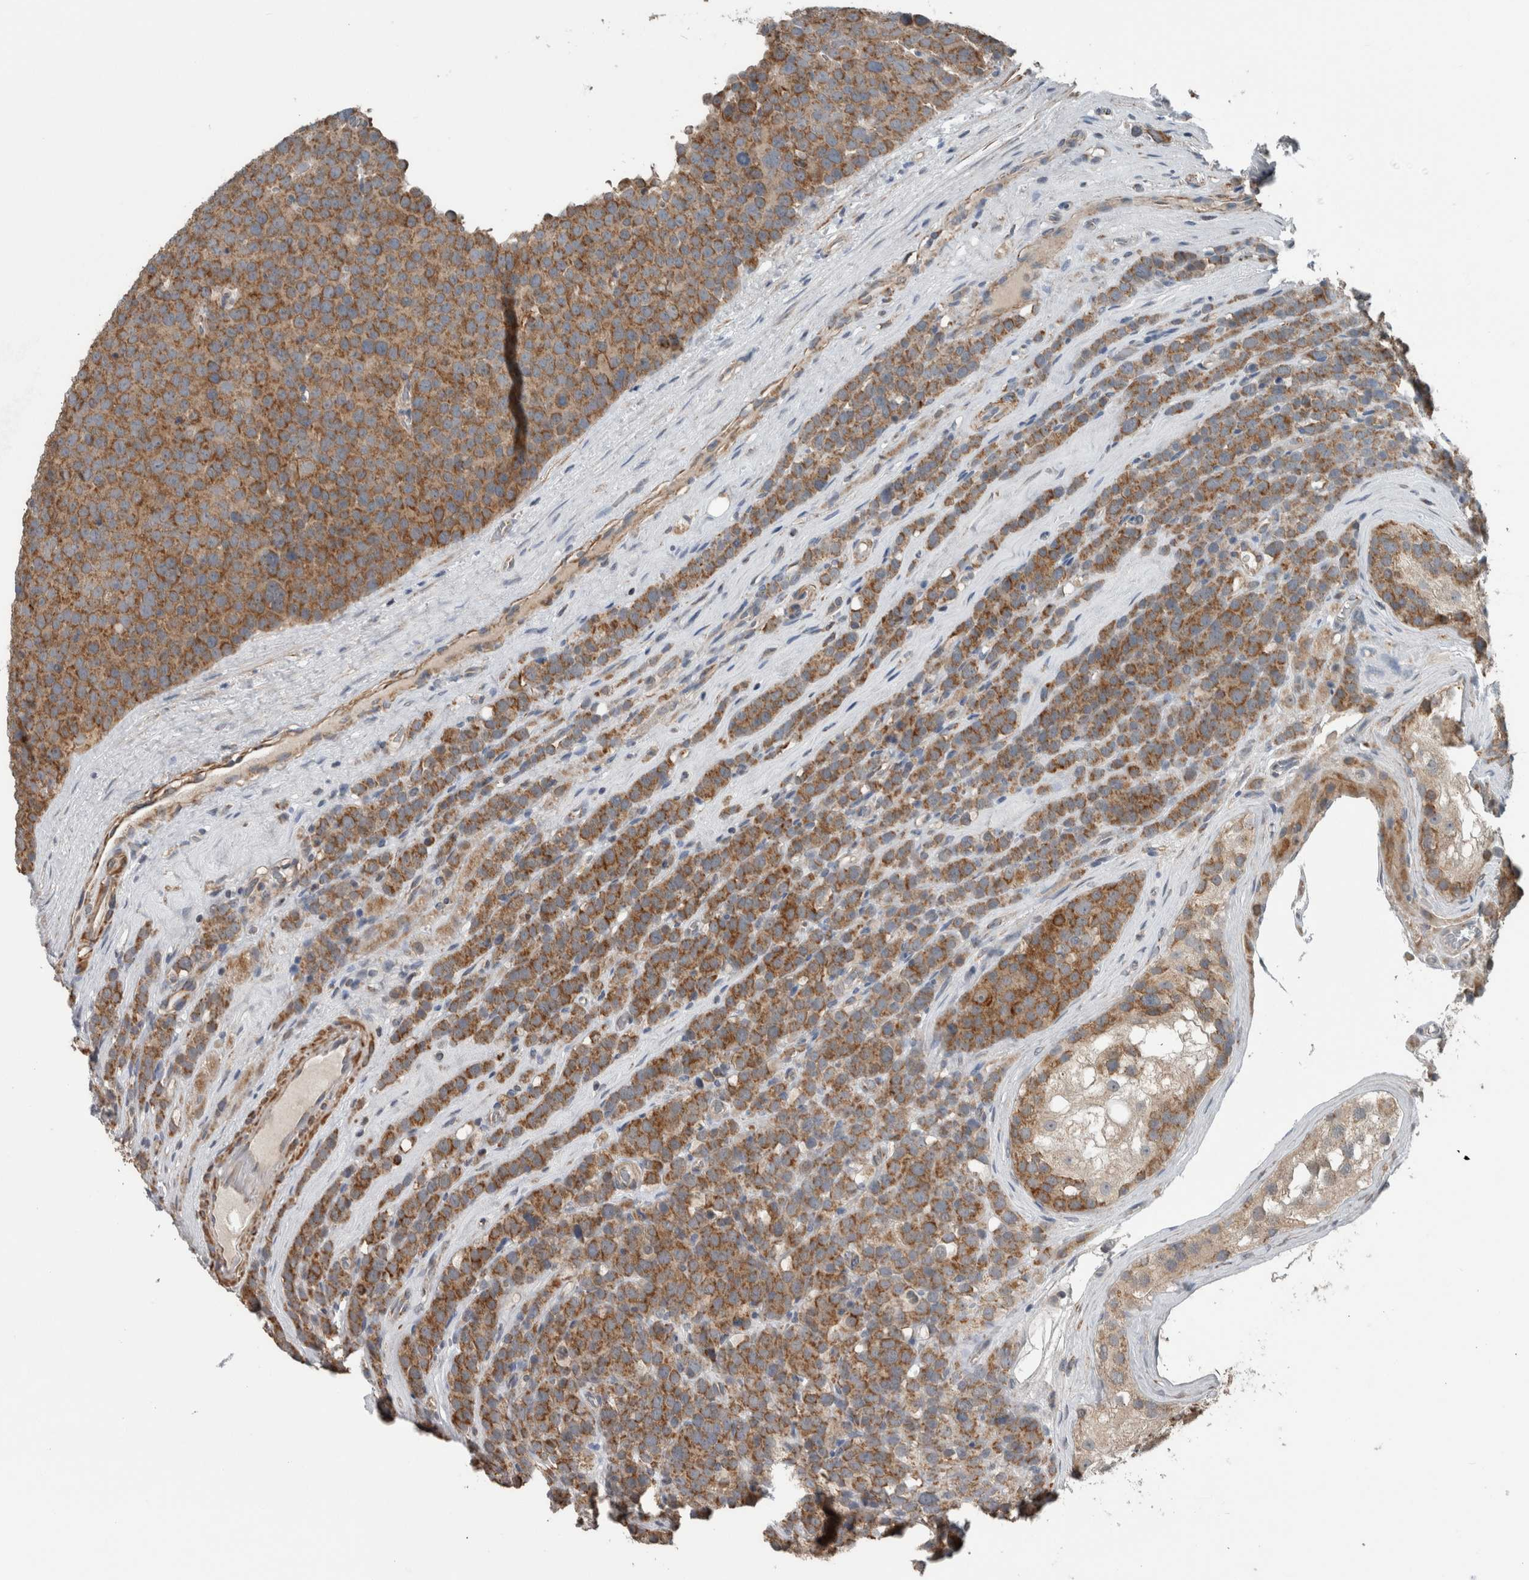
{"staining": {"intensity": "strong", "quantity": ">75%", "location": "cytoplasmic/membranous"}, "tissue": "testis cancer", "cell_type": "Tumor cells", "image_type": "cancer", "snomed": [{"axis": "morphology", "description": "Seminoma, NOS"}, {"axis": "topography", "description": "Testis"}], "caption": "Brown immunohistochemical staining in testis seminoma displays strong cytoplasmic/membranous staining in approximately >75% of tumor cells.", "gene": "ARMC1", "patient": {"sex": "male", "age": 71}}